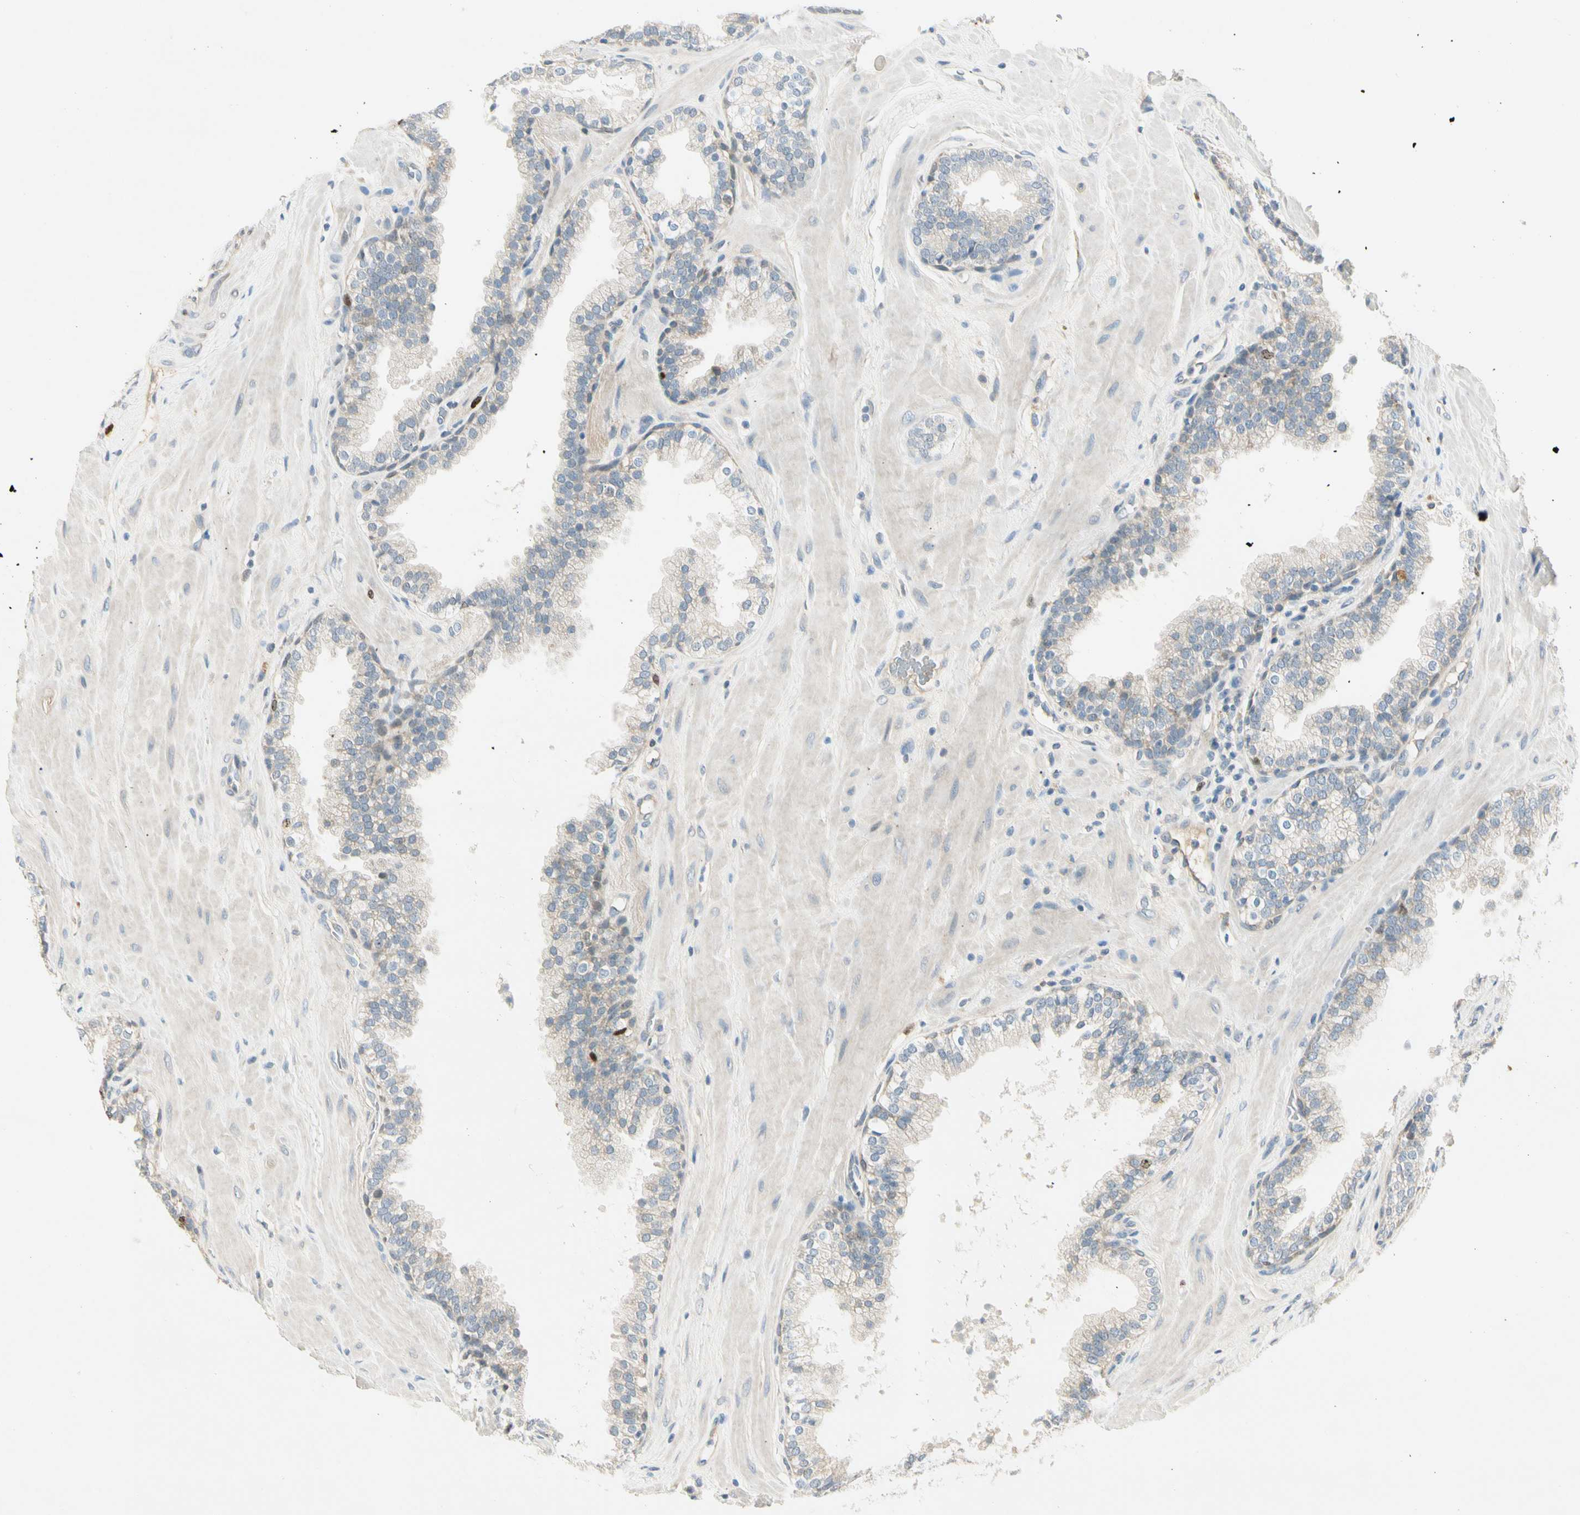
{"staining": {"intensity": "moderate", "quantity": "<25%", "location": "nuclear"}, "tissue": "prostate", "cell_type": "Glandular cells", "image_type": "normal", "snomed": [{"axis": "morphology", "description": "Normal tissue, NOS"}, {"axis": "topography", "description": "Prostate"}], "caption": "Immunohistochemistry (IHC) staining of unremarkable prostate, which shows low levels of moderate nuclear staining in approximately <25% of glandular cells indicating moderate nuclear protein staining. The staining was performed using DAB (brown) for protein detection and nuclei were counterstained in hematoxylin (blue).", "gene": "PITX1", "patient": {"sex": "male", "age": 51}}